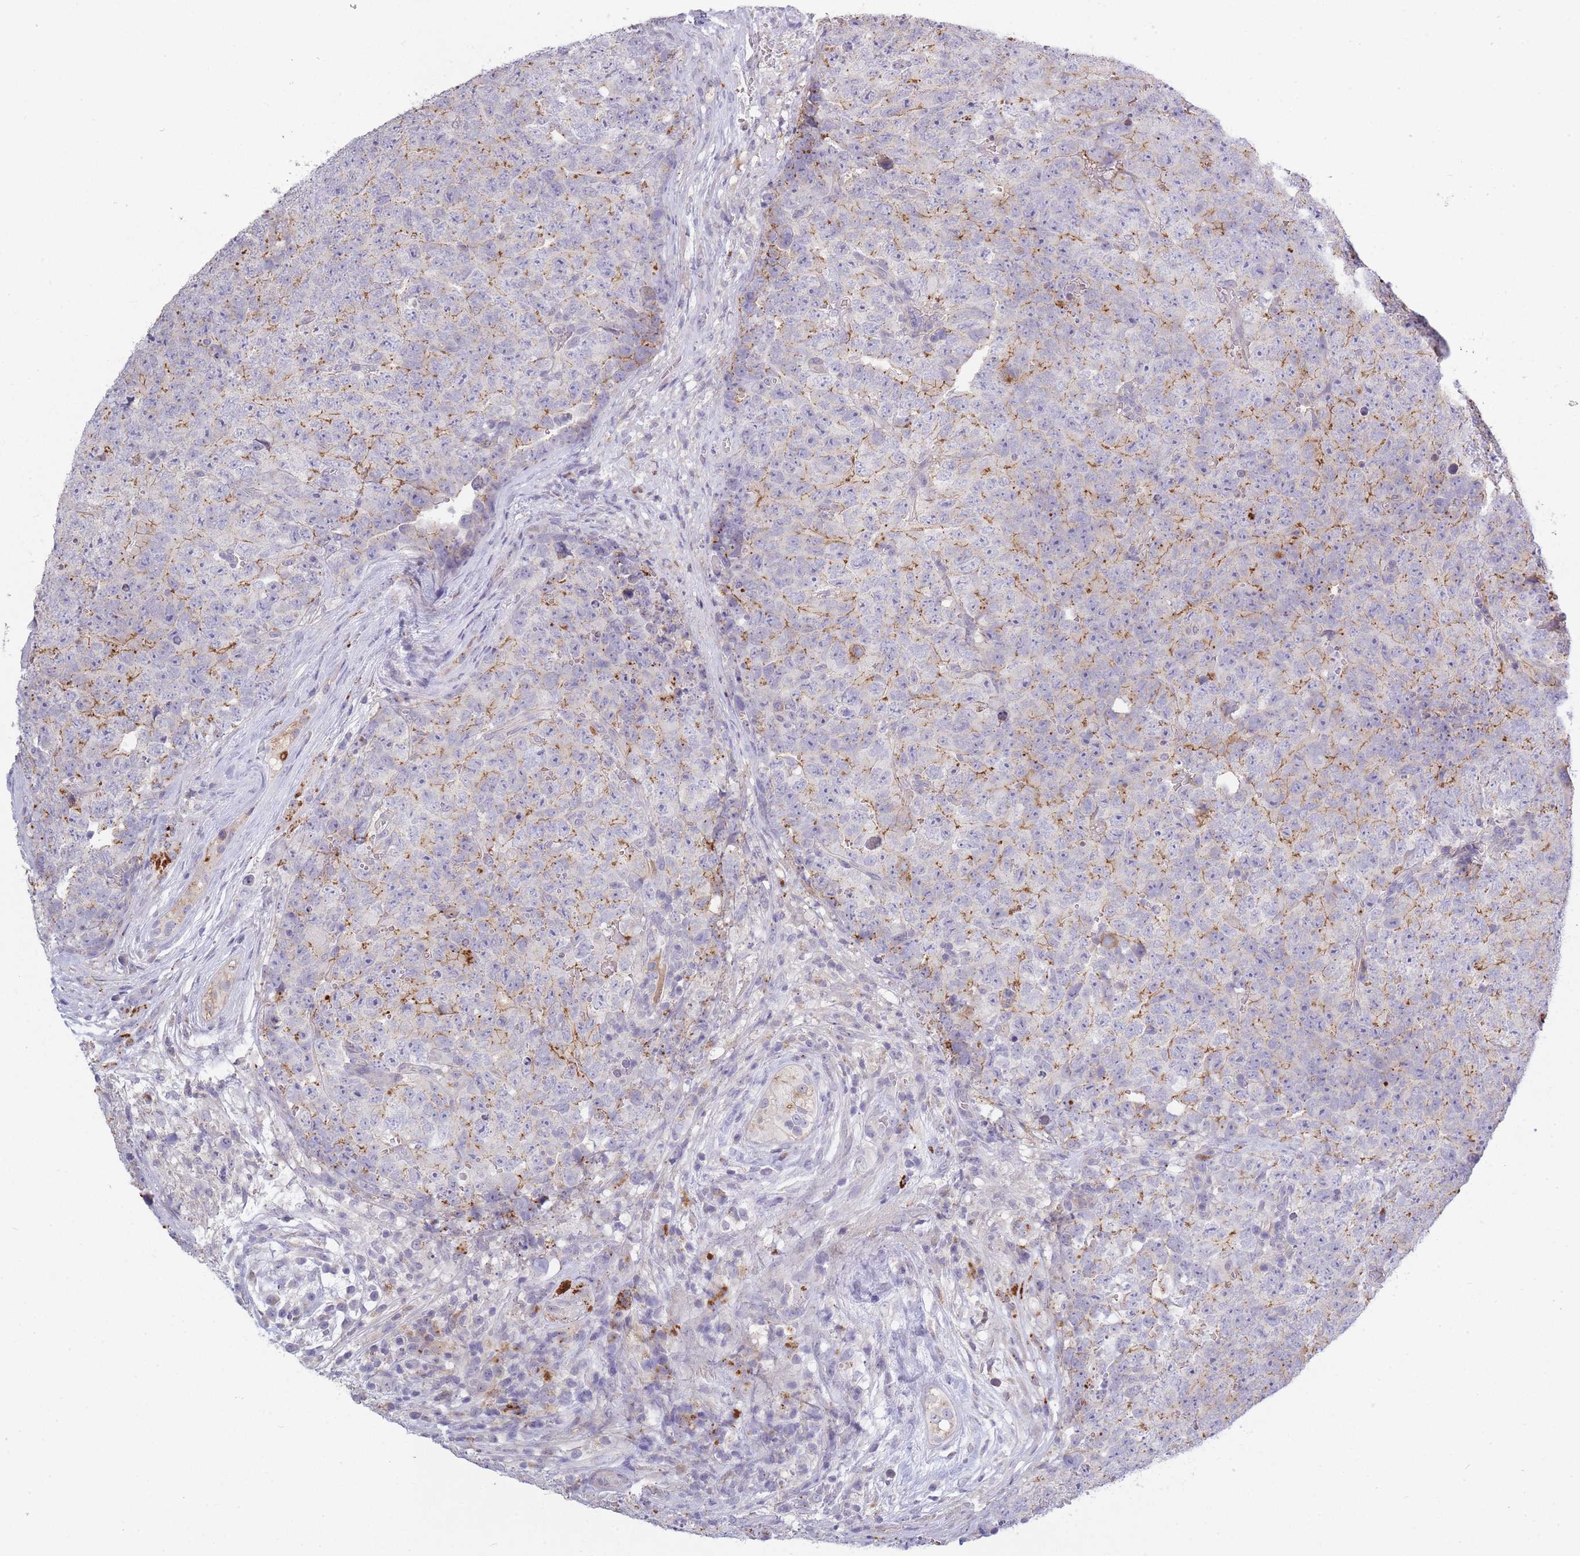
{"staining": {"intensity": "weak", "quantity": "<25%", "location": "cytoplasmic/membranous"}, "tissue": "testis cancer", "cell_type": "Tumor cells", "image_type": "cancer", "snomed": [{"axis": "morphology", "description": "Seminoma, NOS"}, {"axis": "morphology", "description": "Teratoma, malignant, NOS"}, {"axis": "topography", "description": "Testis"}], "caption": "IHC histopathology image of neoplastic tissue: human testis cancer (teratoma (malignant)) stained with DAB exhibits no significant protein staining in tumor cells. Nuclei are stained in blue.", "gene": "TRIM61", "patient": {"sex": "male", "age": 34}}